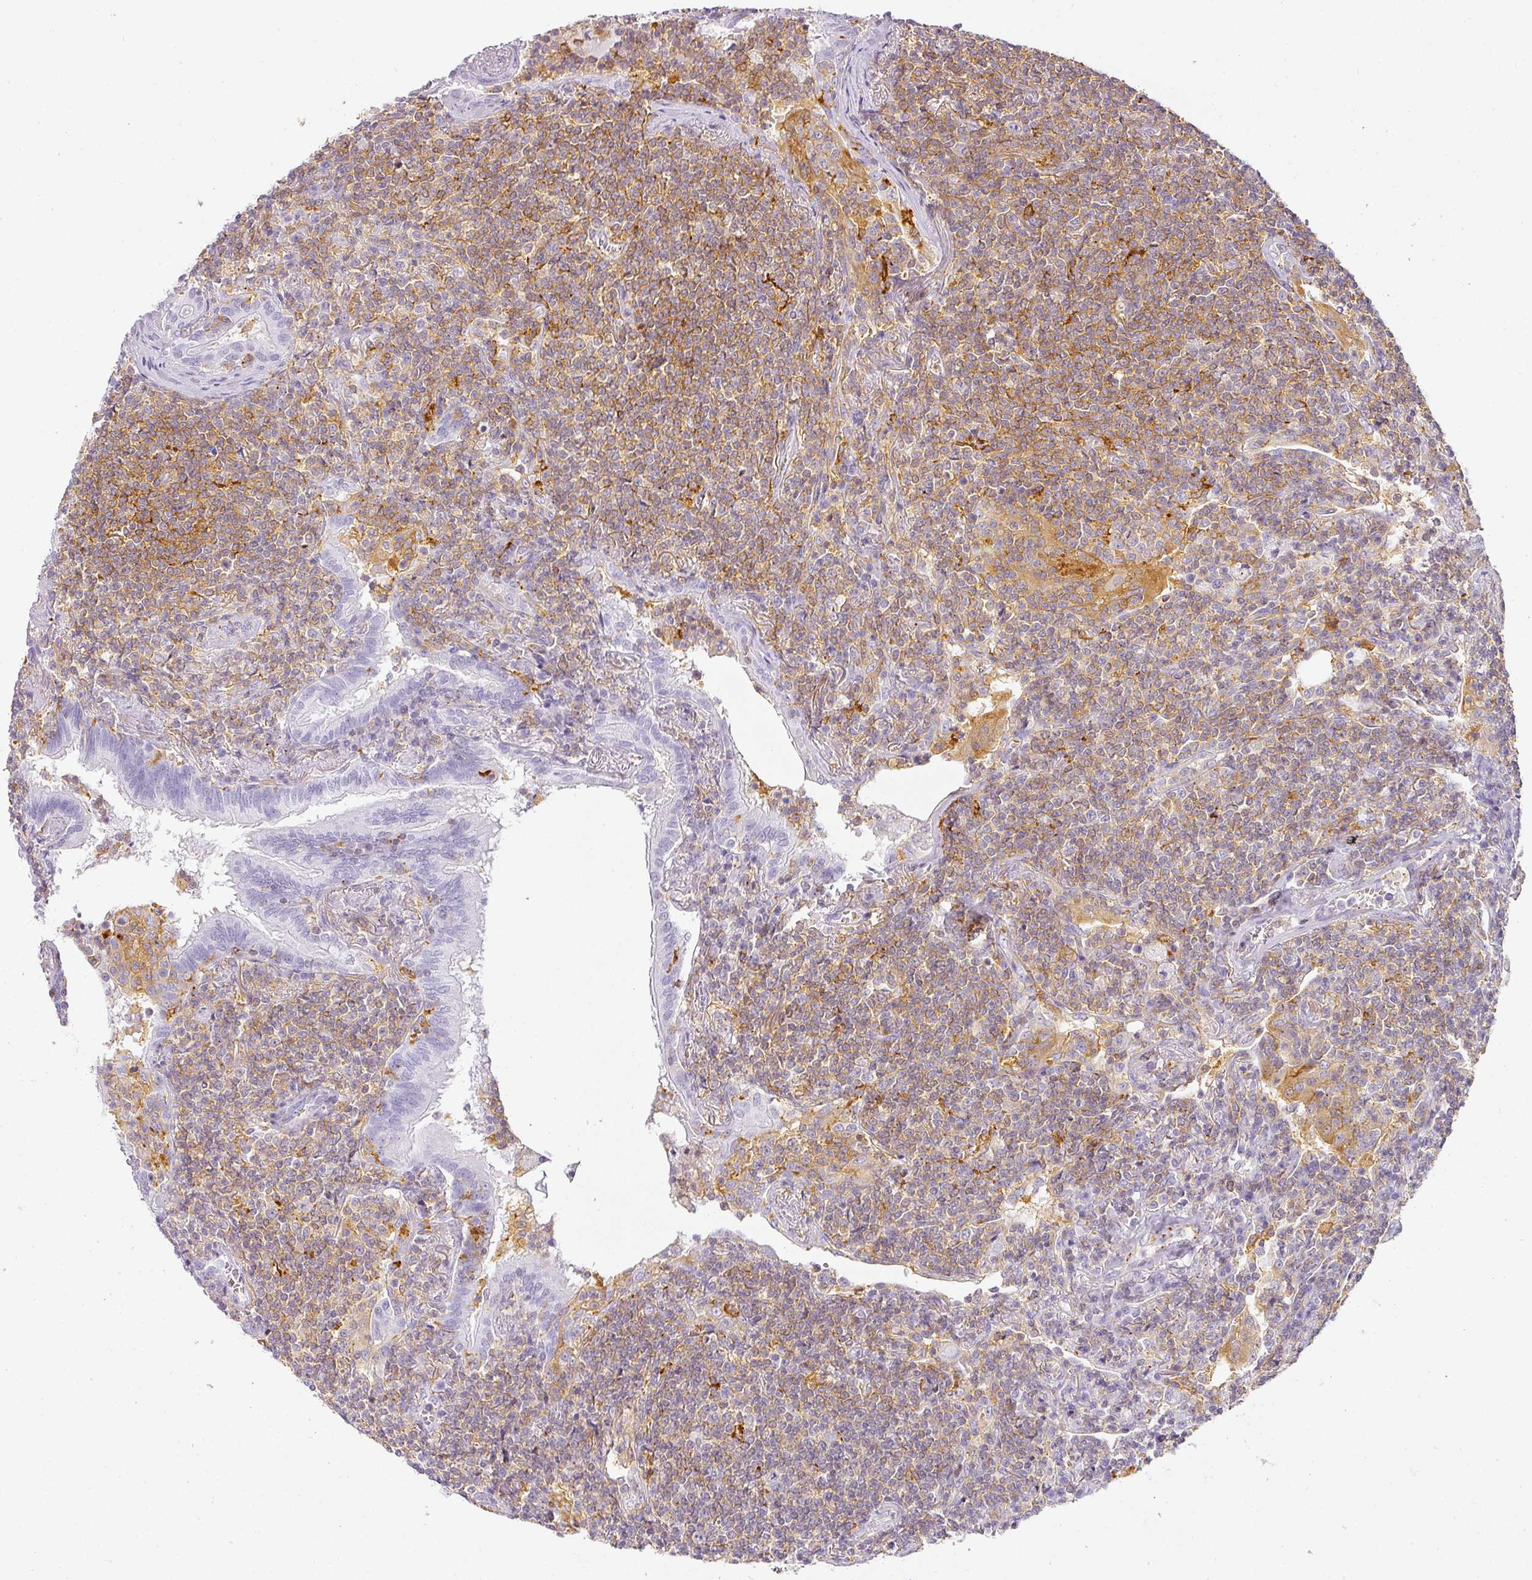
{"staining": {"intensity": "moderate", "quantity": "25%-75%", "location": "cytoplasmic/membranous"}, "tissue": "lymphoma", "cell_type": "Tumor cells", "image_type": "cancer", "snomed": [{"axis": "morphology", "description": "Malignant lymphoma, non-Hodgkin's type, Low grade"}, {"axis": "topography", "description": "Lung"}], "caption": "Protein analysis of lymphoma tissue shows moderate cytoplasmic/membranous staining in approximately 25%-75% of tumor cells.", "gene": "TMEM42", "patient": {"sex": "female", "age": 71}}